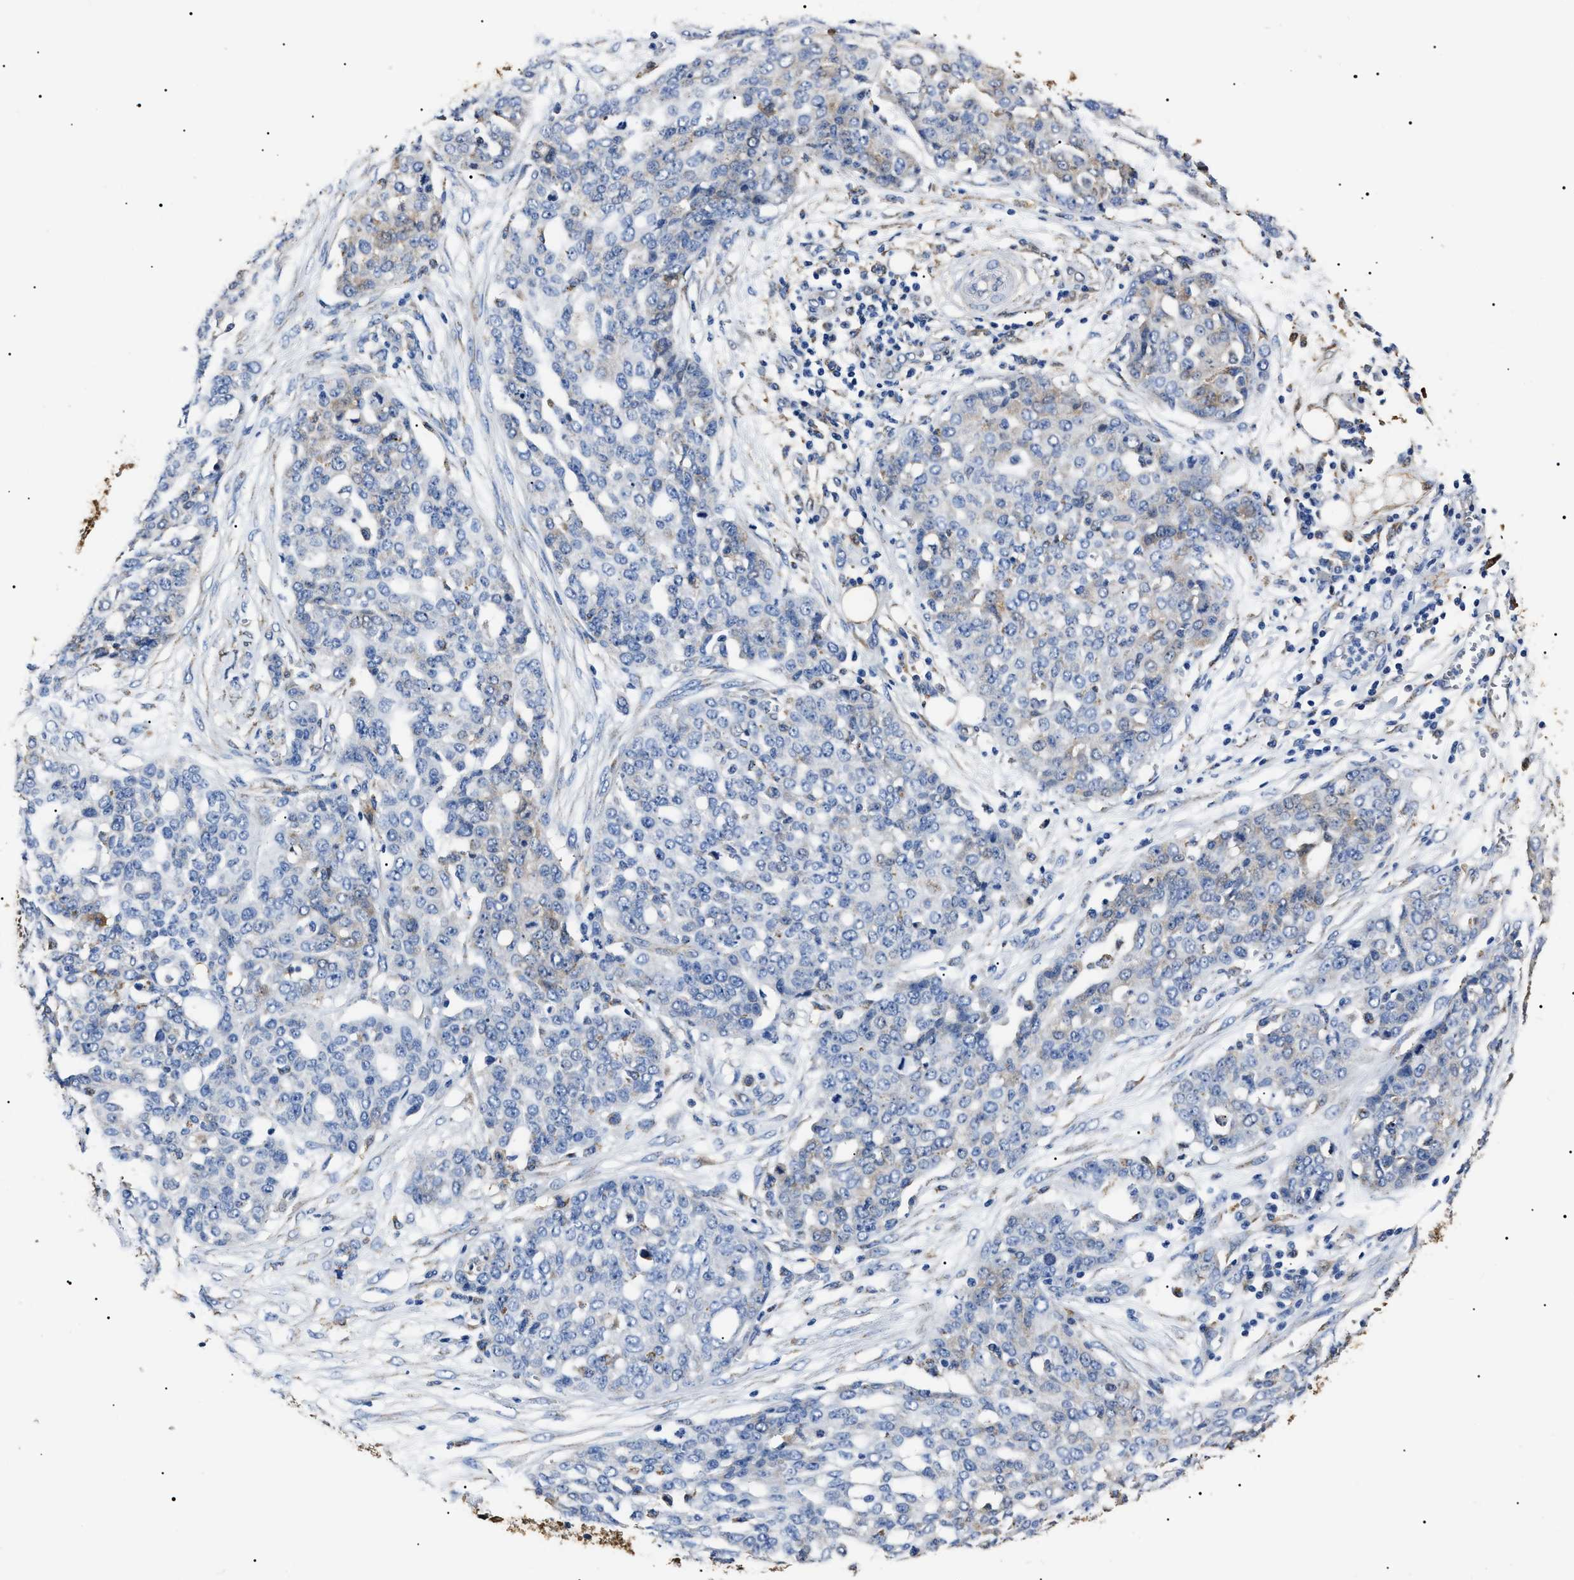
{"staining": {"intensity": "negative", "quantity": "none", "location": "none"}, "tissue": "ovarian cancer", "cell_type": "Tumor cells", "image_type": "cancer", "snomed": [{"axis": "morphology", "description": "Cystadenocarcinoma, serous, NOS"}, {"axis": "topography", "description": "Soft tissue"}, {"axis": "topography", "description": "Ovary"}], "caption": "Protein analysis of serous cystadenocarcinoma (ovarian) exhibits no significant positivity in tumor cells.", "gene": "ALDH1A1", "patient": {"sex": "female", "age": 57}}